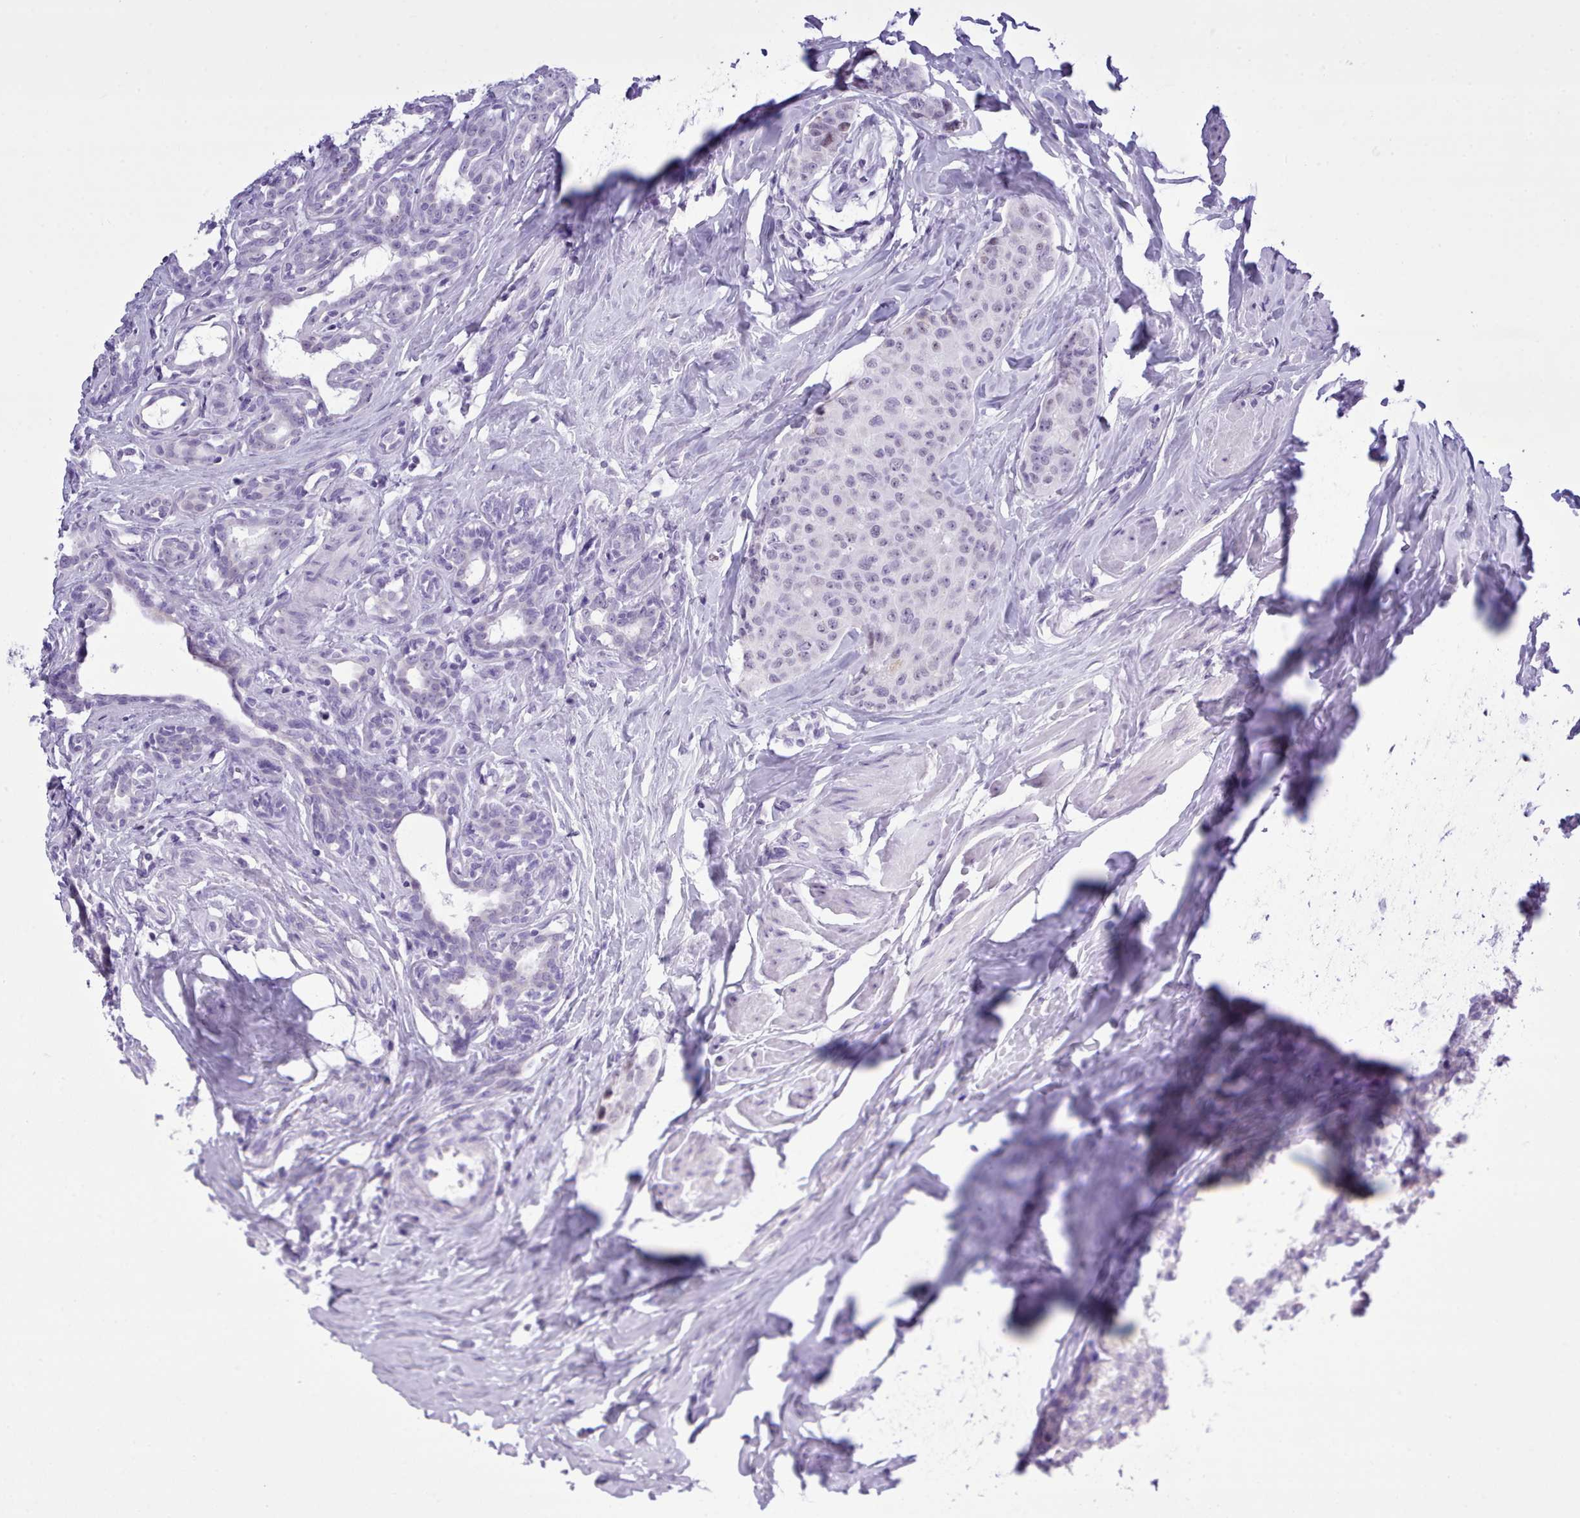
{"staining": {"intensity": "negative", "quantity": "none", "location": "none"}, "tissue": "breast cancer", "cell_type": "Tumor cells", "image_type": "cancer", "snomed": [{"axis": "morphology", "description": "Duct carcinoma"}, {"axis": "topography", "description": "Breast"}], "caption": "This is an immunohistochemistry histopathology image of invasive ductal carcinoma (breast). There is no positivity in tumor cells.", "gene": "FBXO48", "patient": {"sex": "female", "age": 40}}